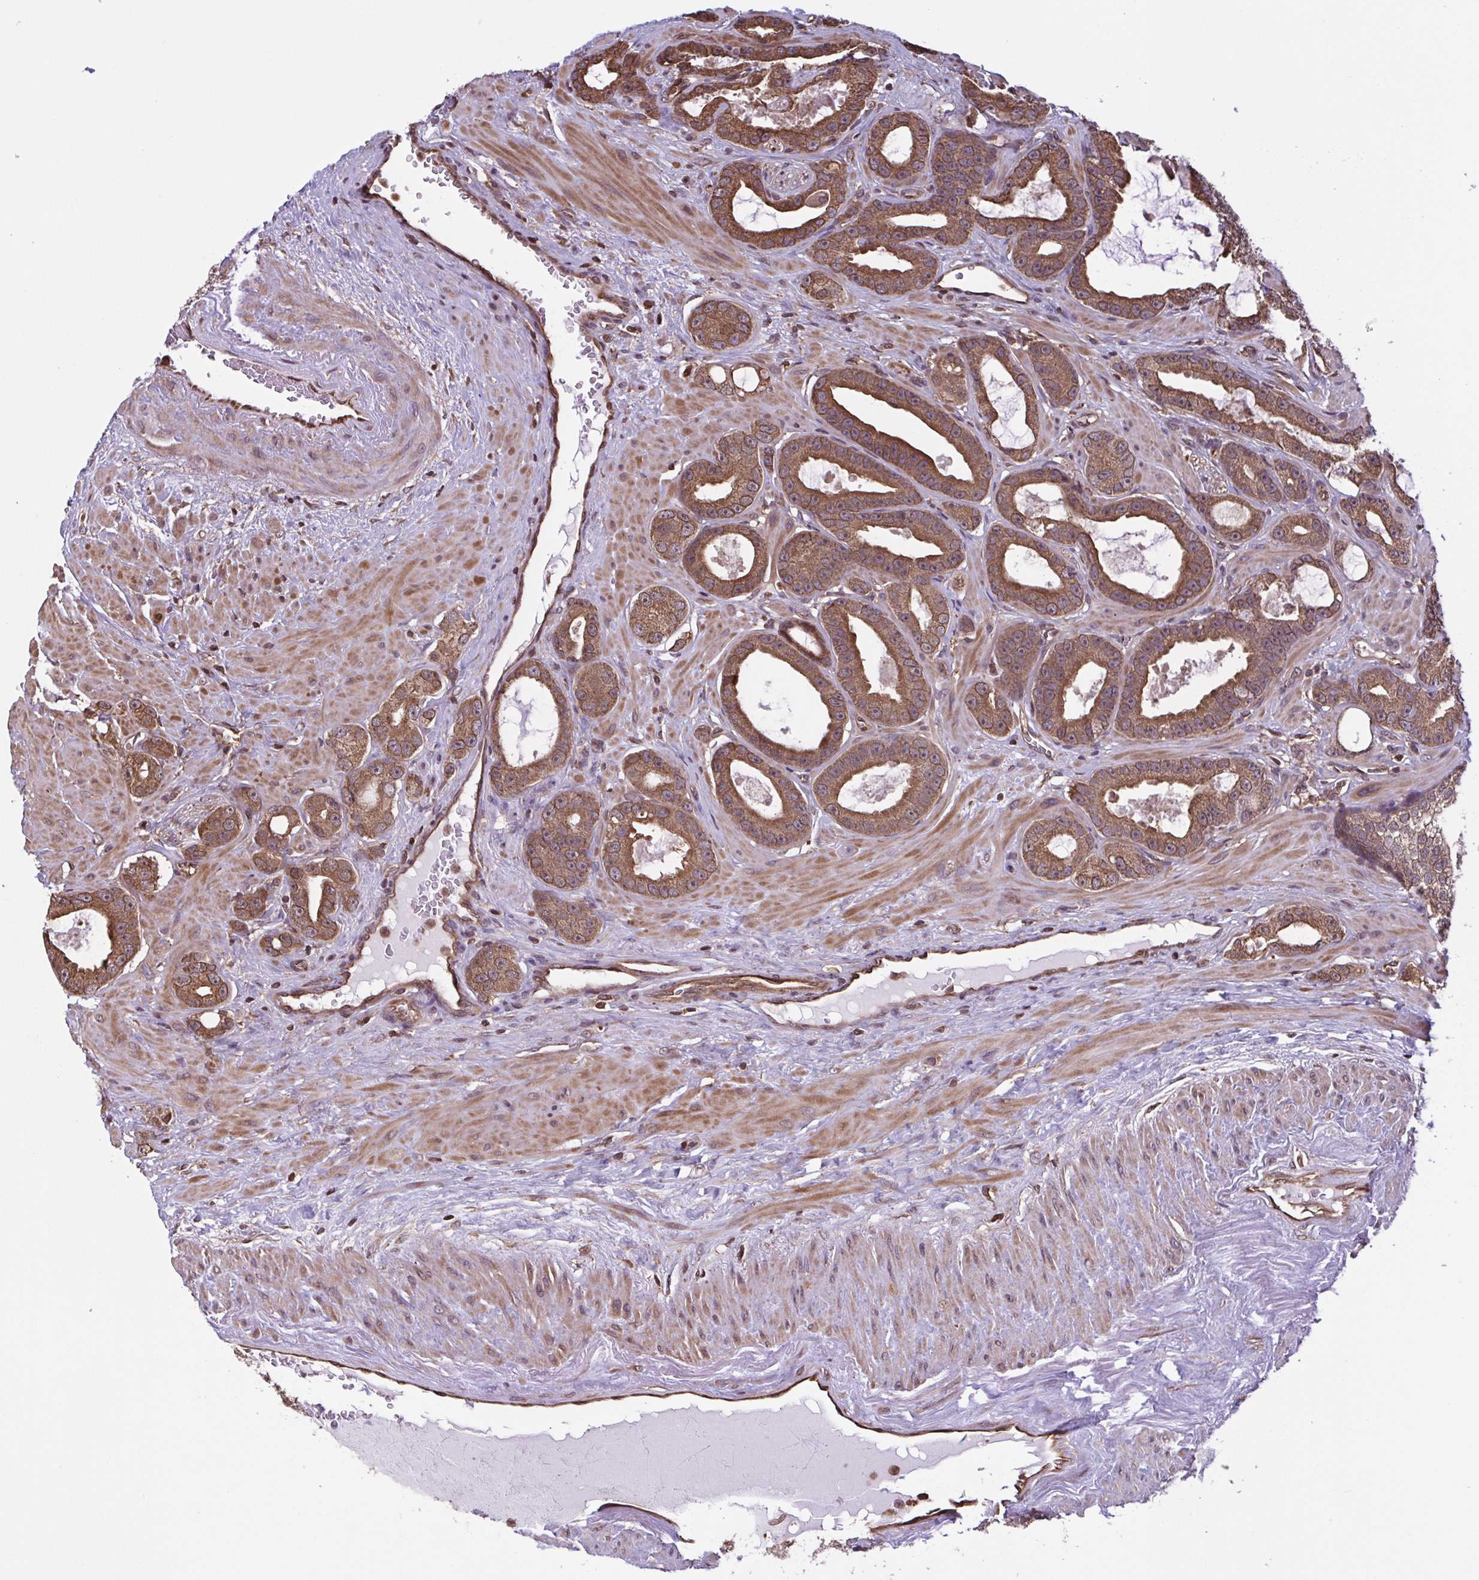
{"staining": {"intensity": "moderate", "quantity": ">75%", "location": "cytoplasmic/membranous,nuclear"}, "tissue": "prostate cancer", "cell_type": "Tumor cells", "image_type": "cancer", "snomed": [{"axis": "morphology", "description": "Adenocarcinoma, High grade"}, {"axis": "topography", "description": "Prostate"}], "caption": "Immunohistochemical staining of prostate cancer (high-grade adenocarcinoma) shows medium levels of moderate cytoplasmic/membranous and nuclear protein expression in about >75% of tumor cells.", "gene": "SEC63", "patient": {"sex": "male", "age": 65}}